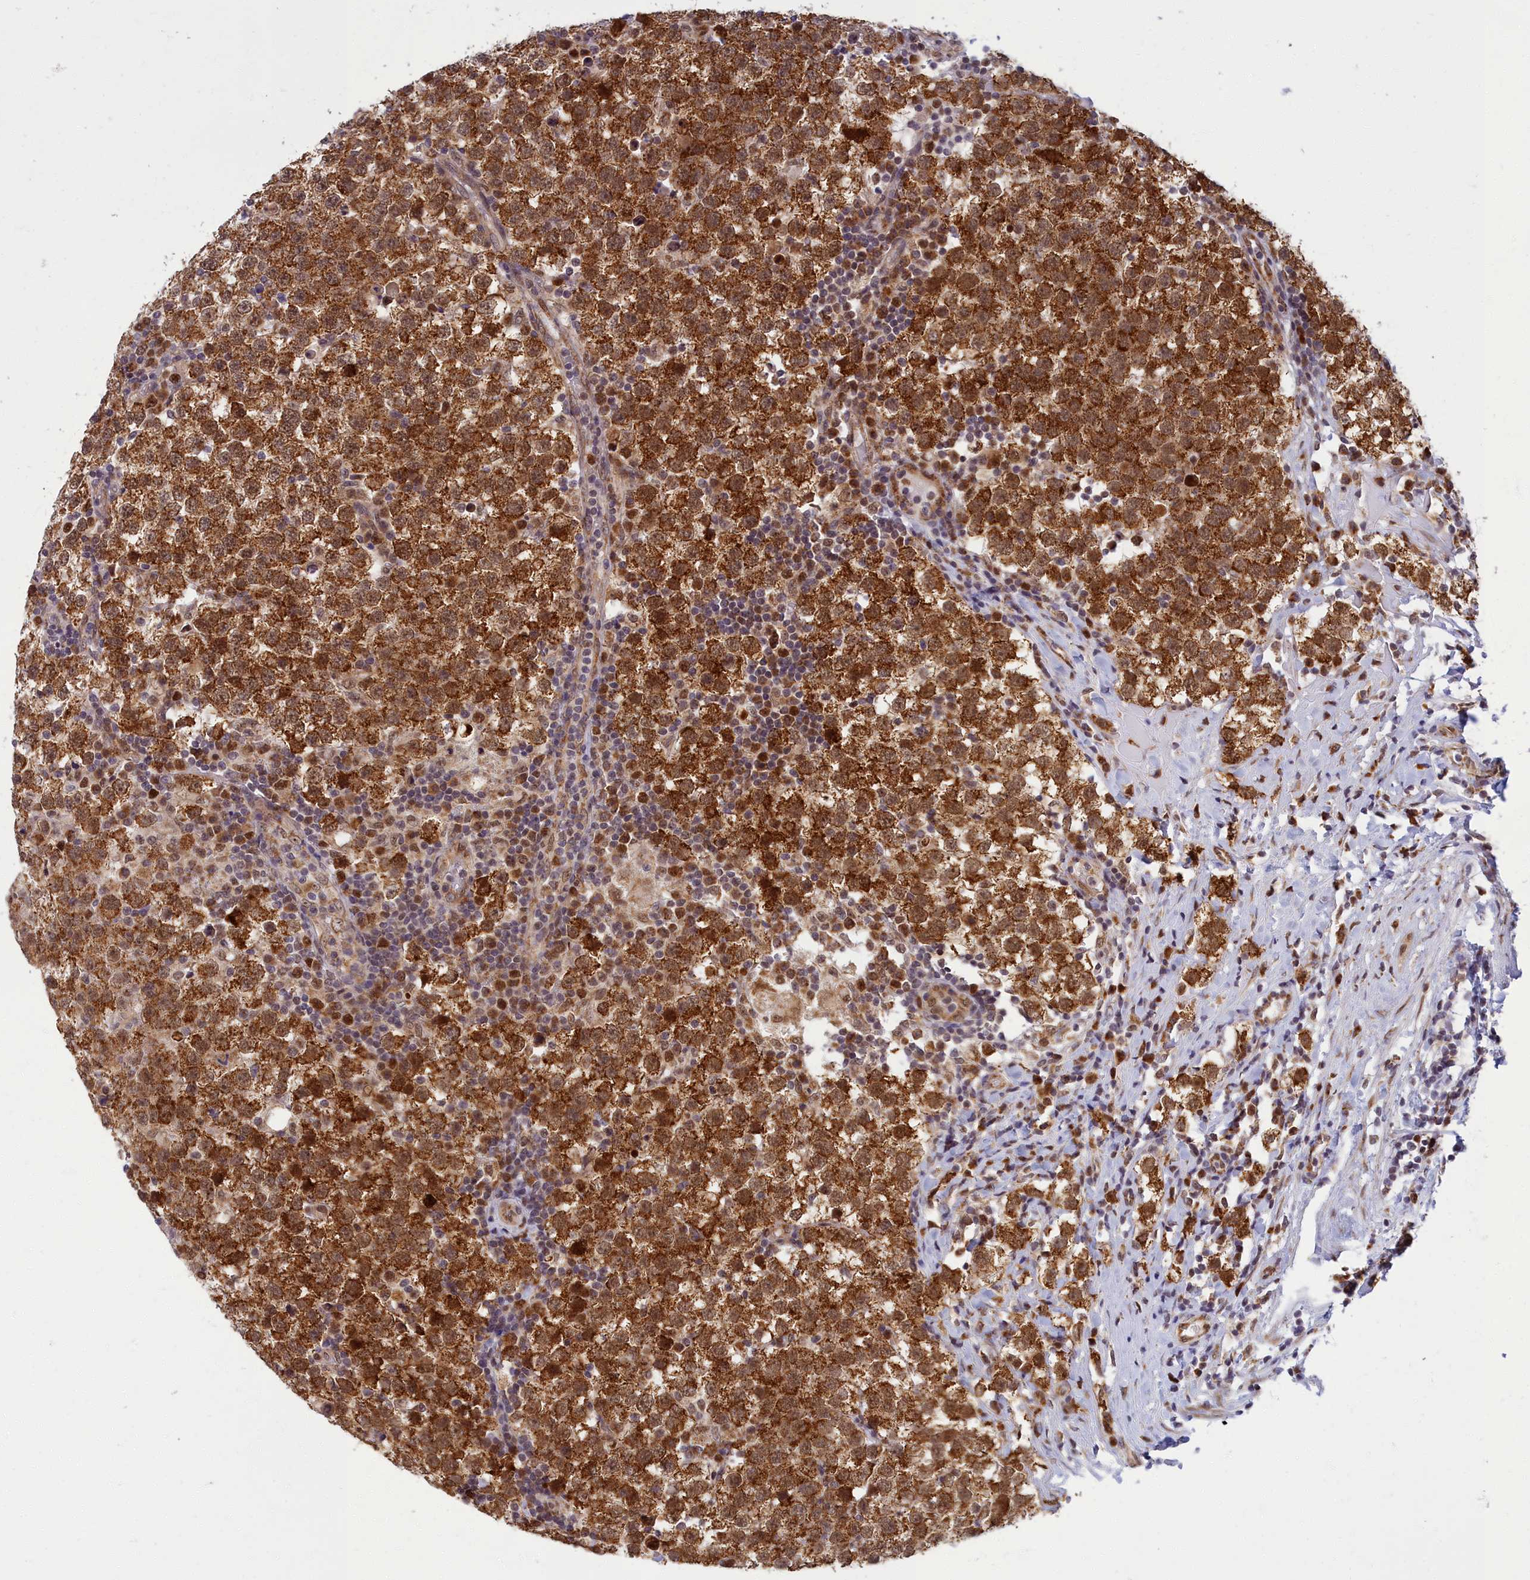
{"staining": {"intensity": "strong", "quantity": ">75%", "location": "cytoplasmic/membranous,nuclear"}, "tissue": "testis cancer", "cell_type": "Tumor cells", "image_type": "cancer", "snomed": [{"axis": "morphology", "description": "Seminoma, NOS"}, {"axis": "topography", "description": "Testis"}], "caption": "Testis cancer (seminoma) stained with a brown dye exhibits strong cytoplasmic/membranous and nuclear positive expression in approximately >75% of tumor cells.", "gene": "EARS2", "patient": {"sex": "male", "age": 34}}